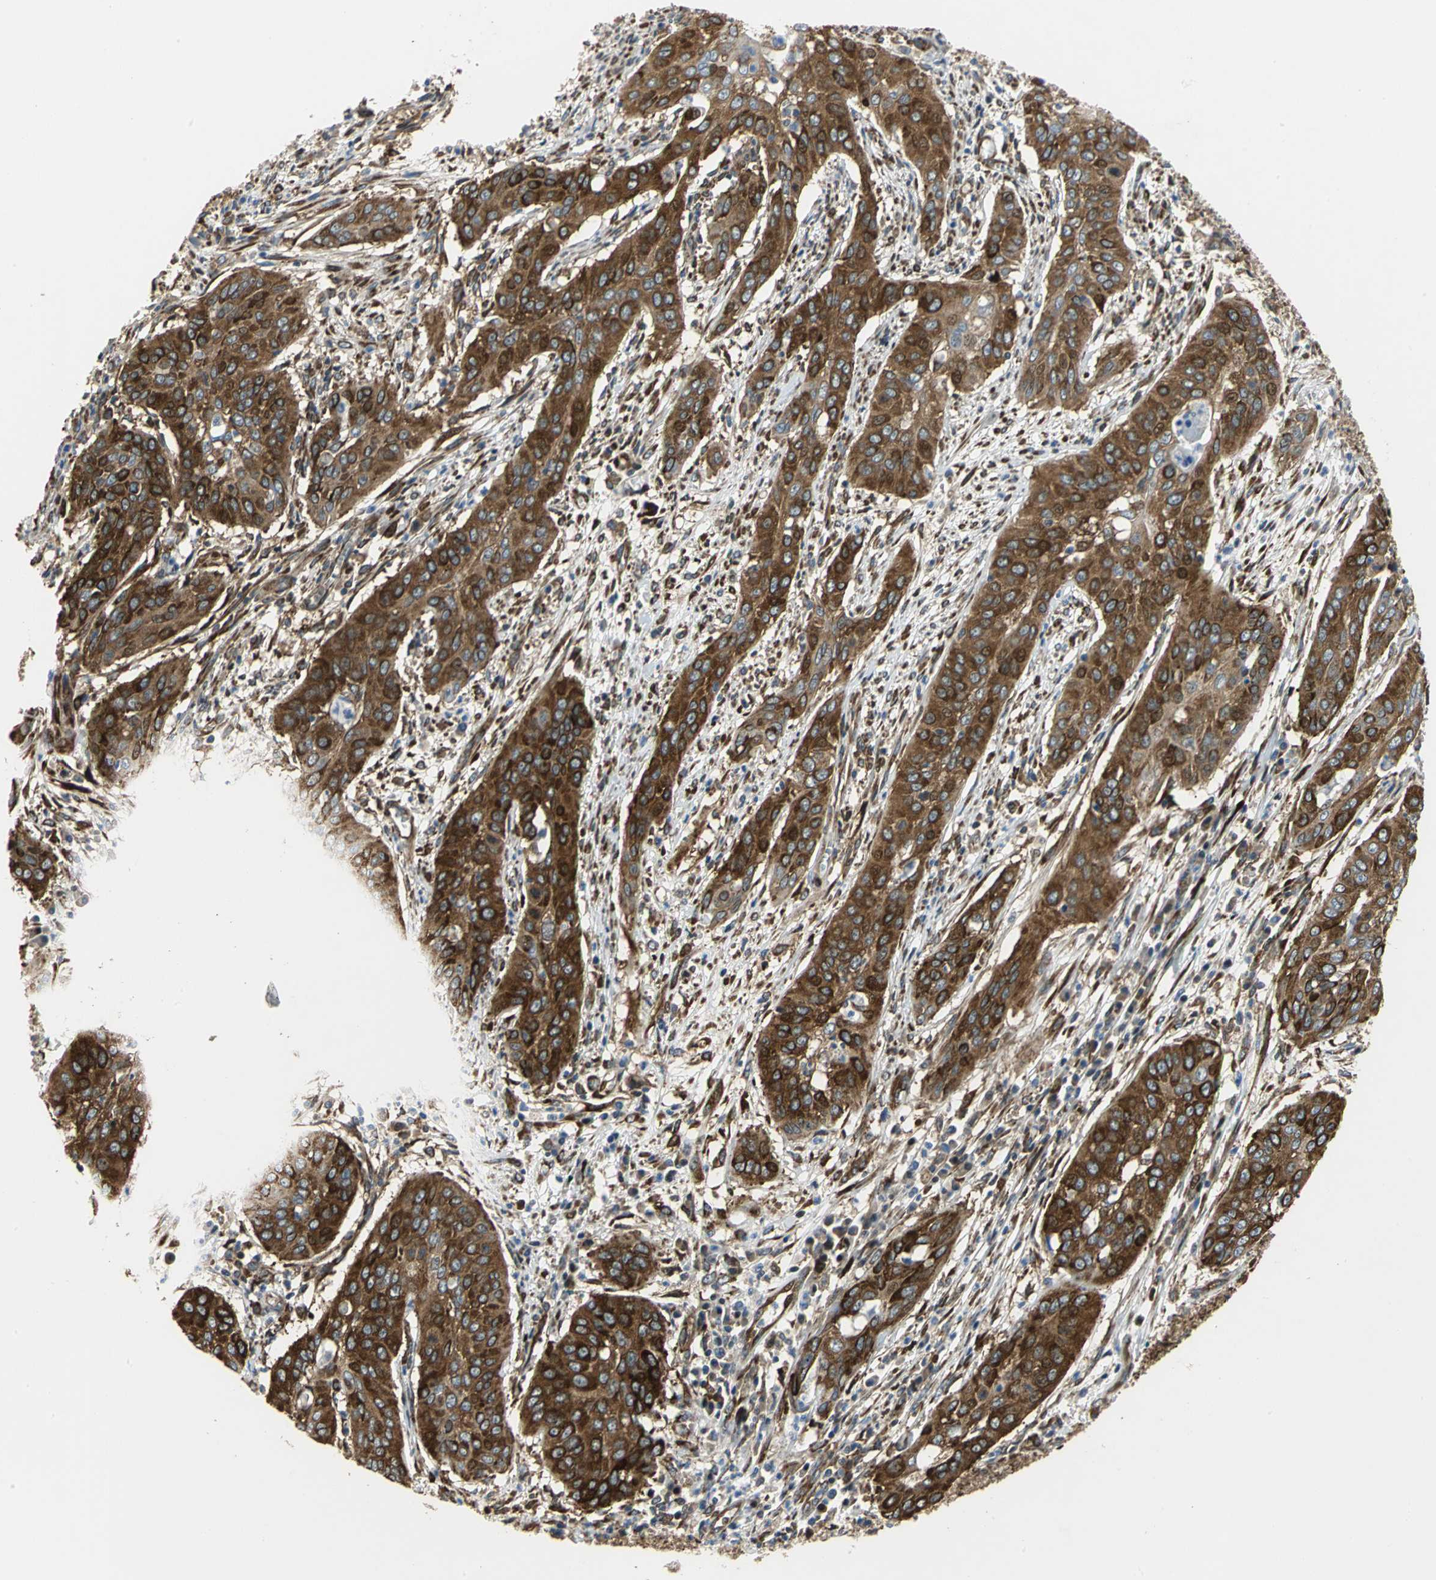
{"staining": {"intensity": "strong", "quantity": ">75%", "location": "cytoplasmic/membranous"}, "tissue": "cervical cancer", "cell_type": "Tumor cells", "image_type": "cancer", "snomed": [{"axis": "morphology", "description": "Squamous cell carcinoma, NOS"}, {"axis": "topography", "description": "Cervix"}], "caption": "Immunohistochemistry staining of squamous cell carcinoma (cervical), which shows high levels of strong cytoplasmic/membranous expression in approximately >75% of tumor cells indicating strong cytoplasmic/membranous protein expression. The staining was performed using DAB (brown) for protein detection and nuclei were counterstained in hematoxylin (blue).", "gene": "YBX1", "patient": {"sex": "female", "age": 39}}